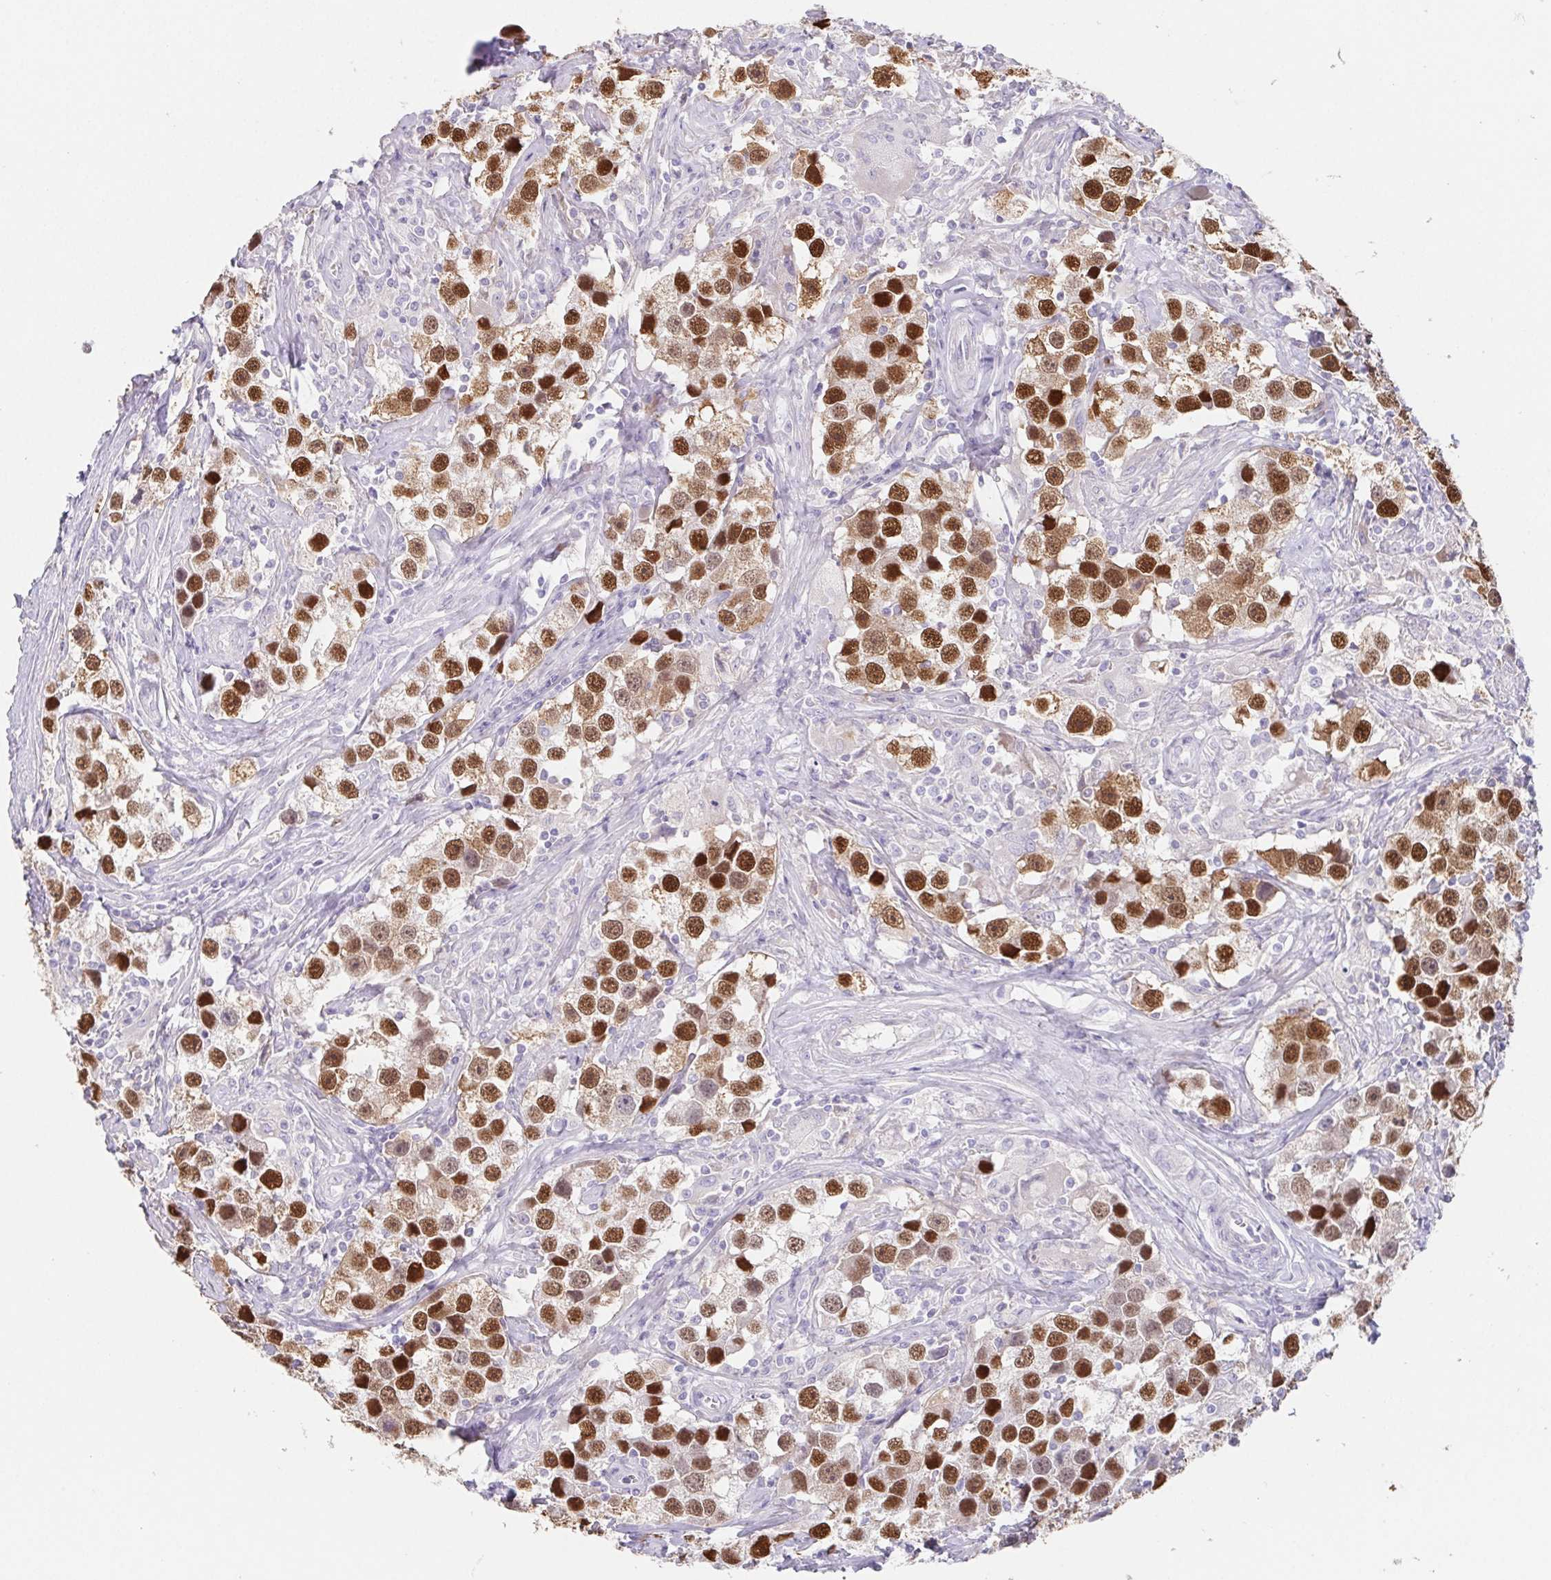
{"staining": {"intensity": "strong", "quantity": ">75%", "location": "nuclear"}, "tissue": "testis cancer", "cell_type": "Tumor cells", "image_type": "cancer", "snomed": [{"axis": "morphology", "description": "Seminoma, NOS"}, {"axis": "topography", "description": "Testis"}], "caption": "Immunohistochemistry micrograph of neoplastic tissue: human testis cancer stained using IHC reveals high levels of strong protein expression localized specifically in the nuclear of tumor cells, appearing as a nuclear brown color.", "gene": "HDGFL1", "patient": {"sex": "male", "age": 49}}